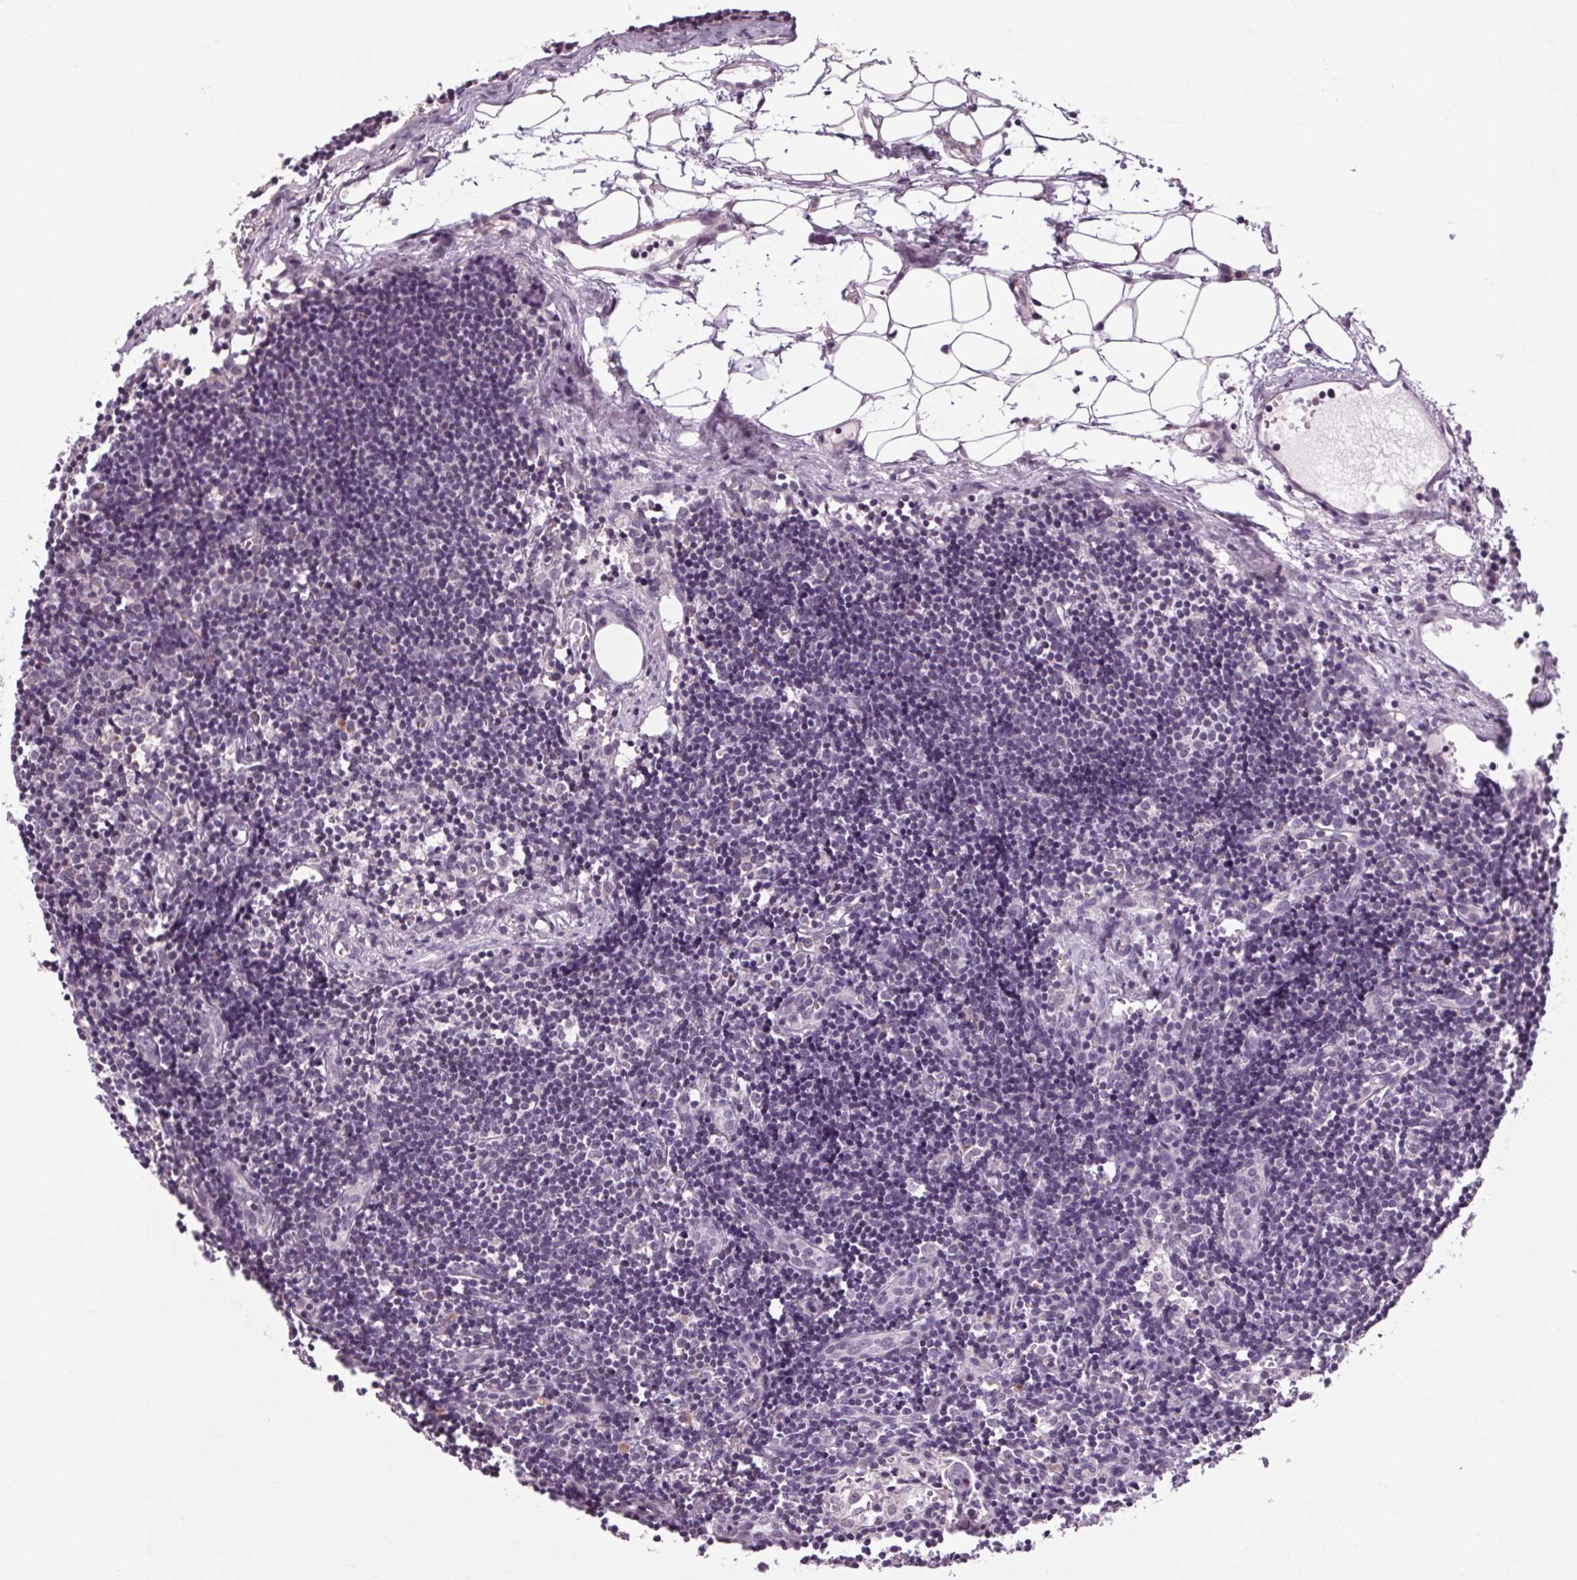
{"staining": {"intensity": "negative", "quantity": "none", "location": "none"}, "tissue": "lymph node", "cell_type": "Germinal center cells", "image_type": "normal", "snomed": [{"axis": "morphology", "description": "Normal tissue, NOS"}, {"axis": "topography", "description": "Lymph node"}], "caption": "Immunohistochemistry (IHC) photomicrograph of normal lymph node: lymph node stained with DAB (3,3'-diaminobenzidine) displays no significant protein expression in germinal center cells.", "gene": "KLHL40", "patient": {"sex": "female", "age": 41}}